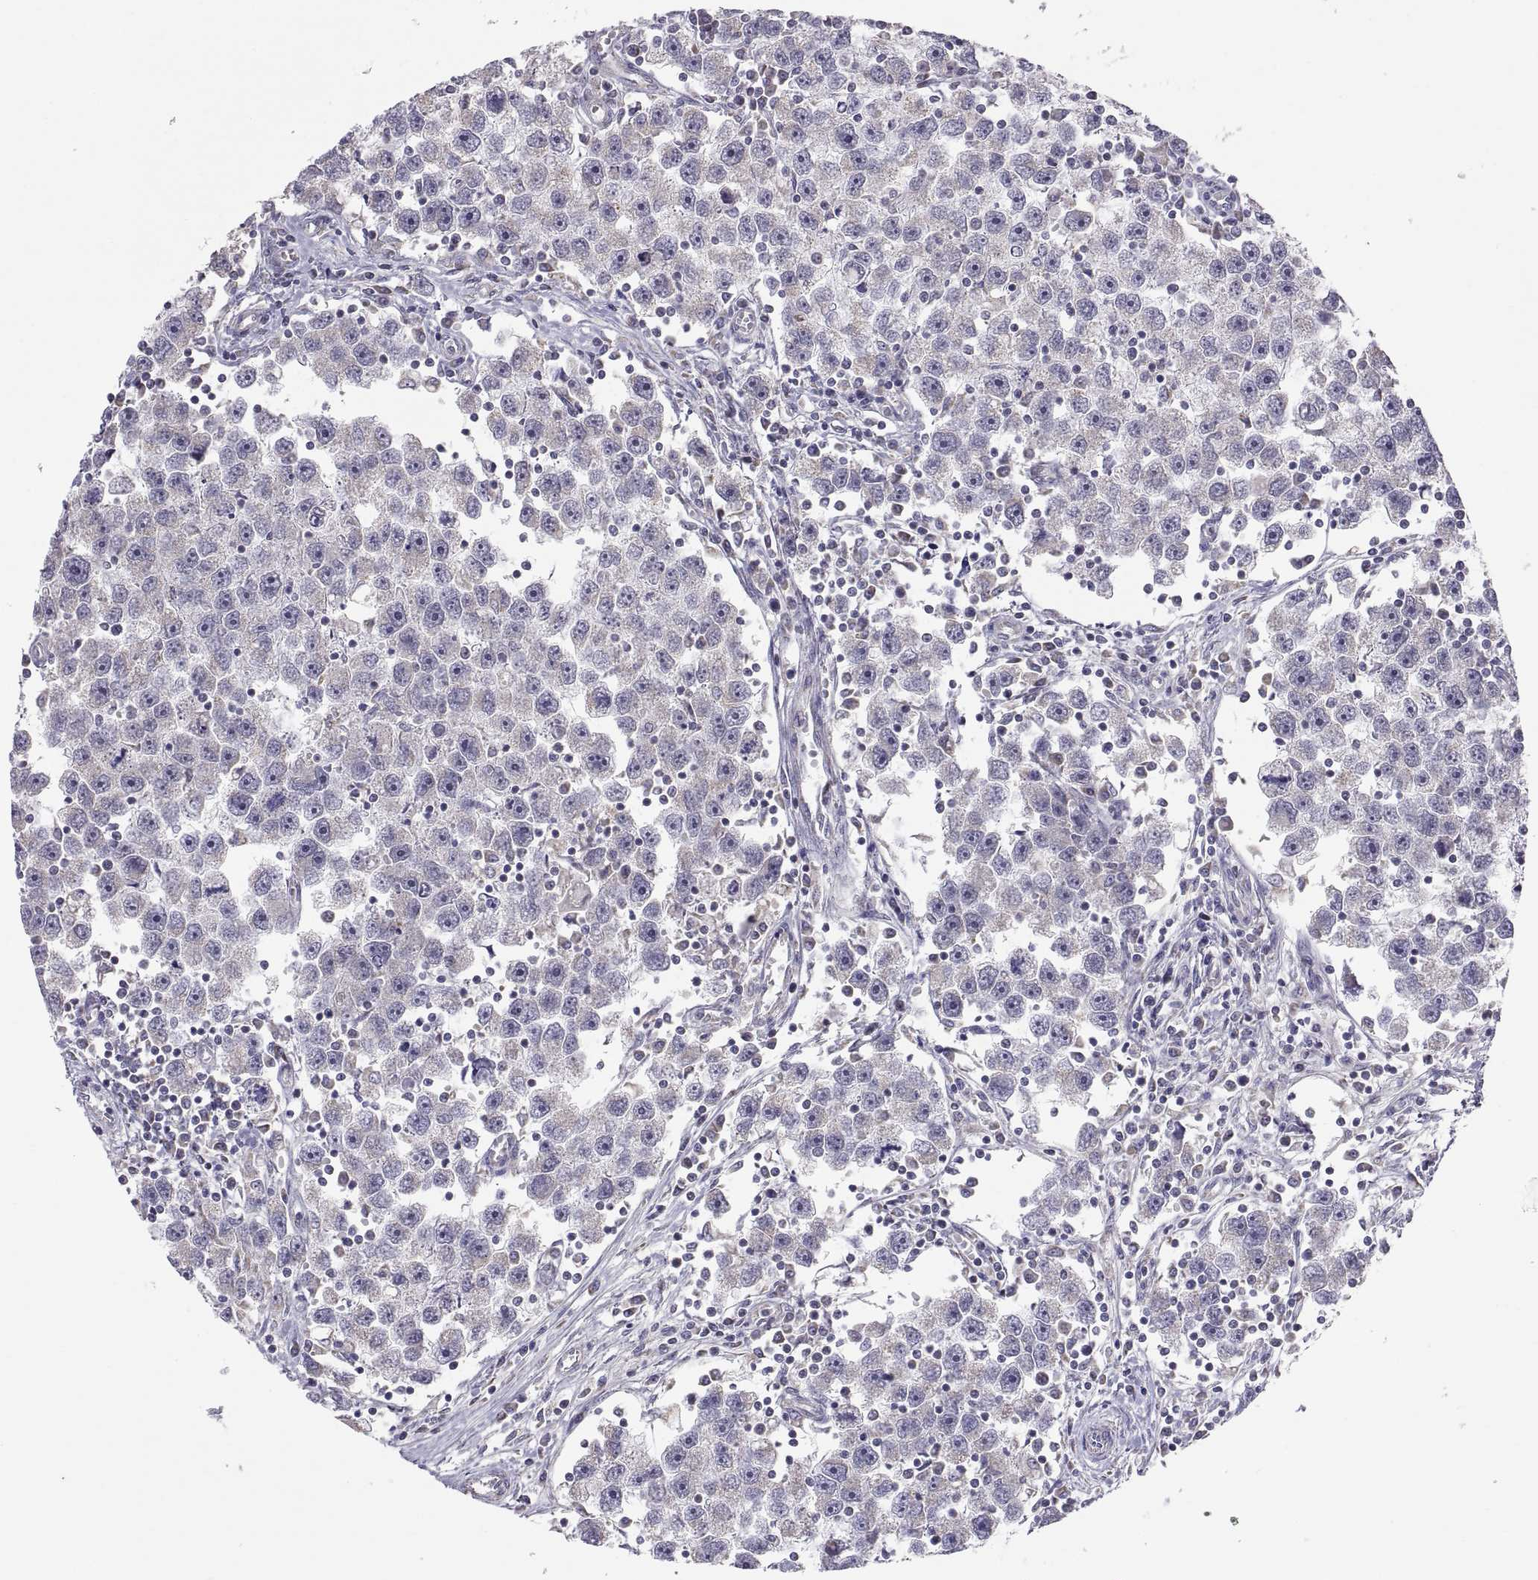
{"staining": {"intensity": "negative", "quantity": "none", "location": "none"}, "tissue": "testis cancer", "cell_type": "Tumor cells", "image_type": "cancer", "snomed": [{"axis": "morphology", "description": "Seminoma, NOS"}, {"axis": "topography", "description": "Testis"}], "caption": "Immunohistochemistry (IHC) micrograph of neoplastic tissue: human testis cancer (seminoma) stained with DAB (3,3'-diaminobenzidine) displays no significant protein staining in tumor cells.", "gene": "TNNC1", "patient": {"sex": "male", "age": 30}}